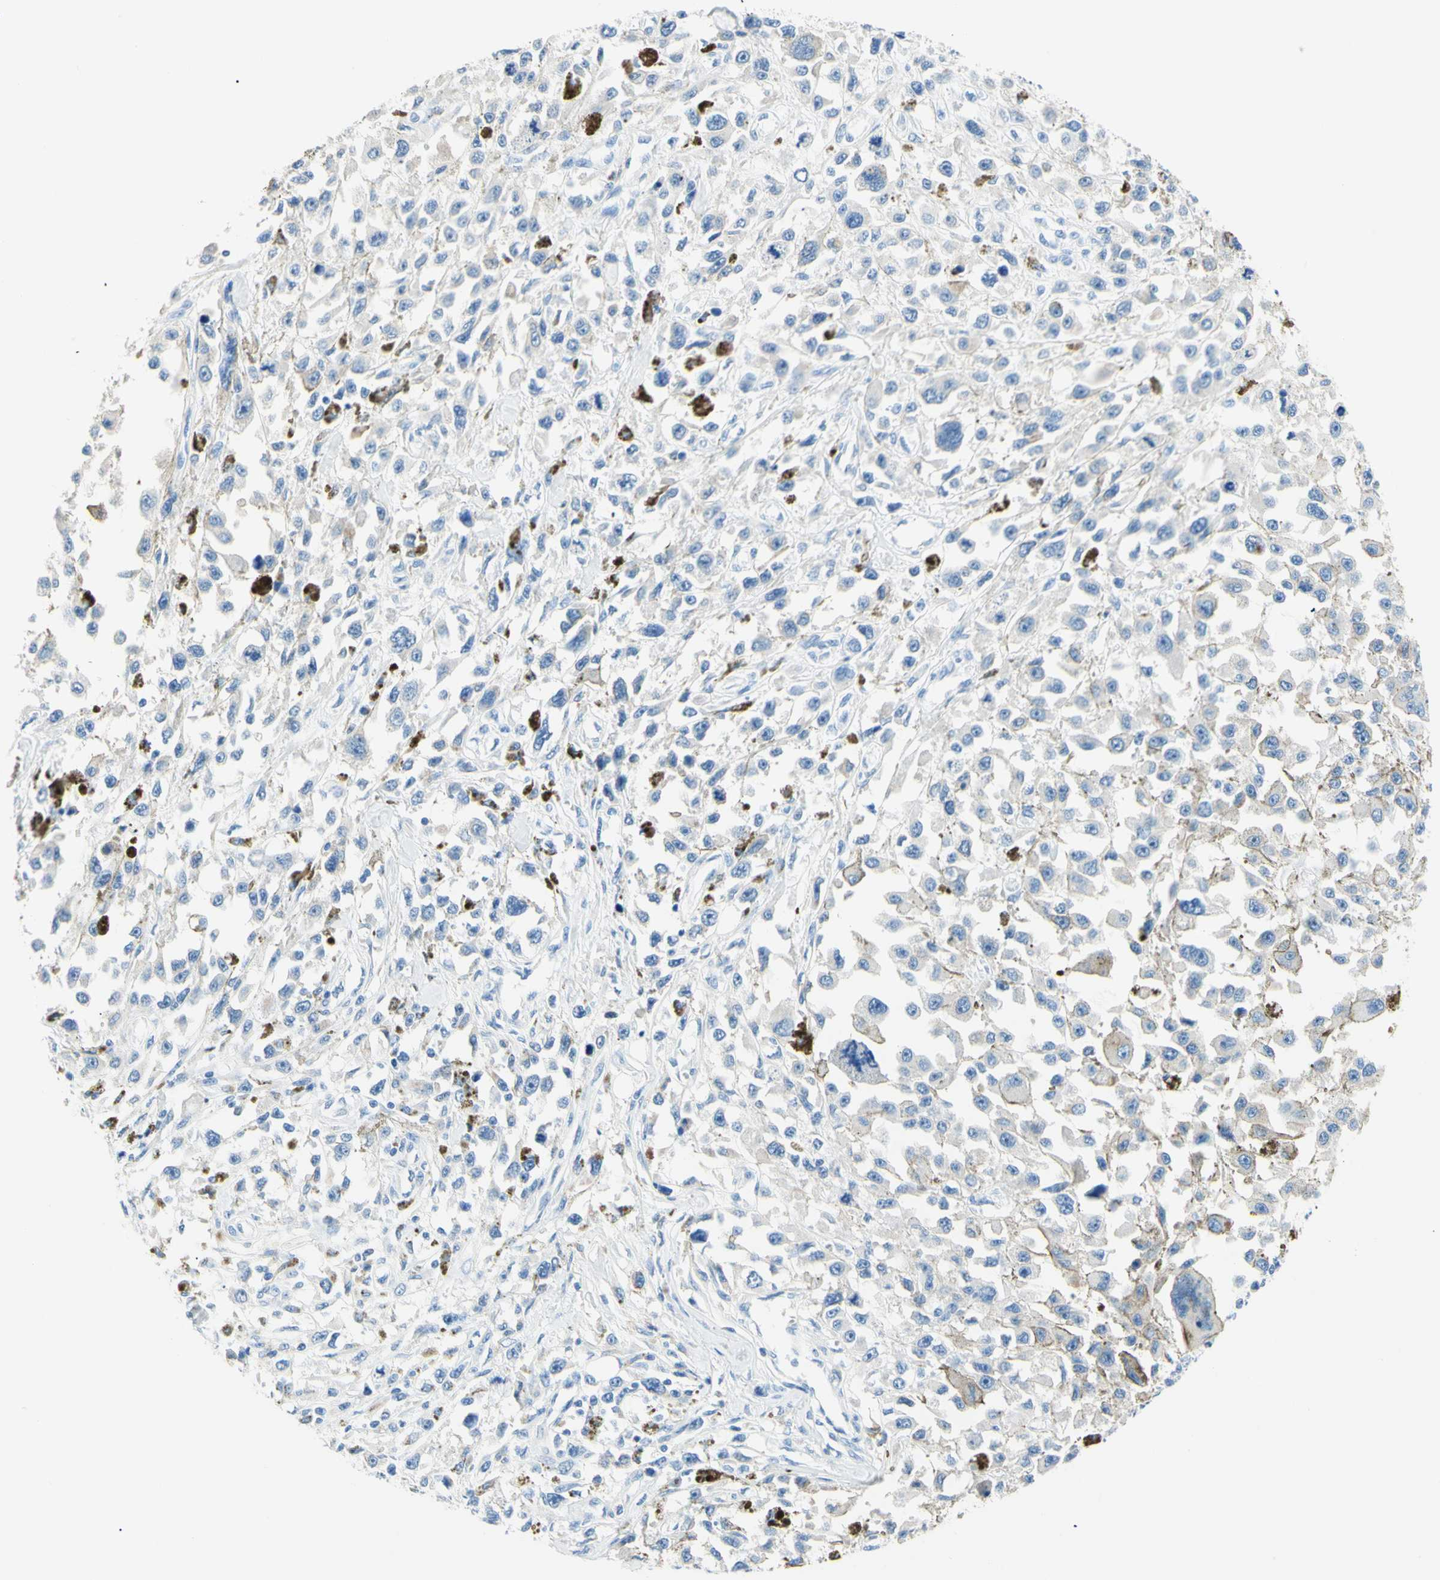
{"staining": {"intensity": "weak", "quantity": "<25%", "location": "cytoplasmic/membranous"}, "tissue": "melanoma", "cell_type": "Tumor cells", "image_type": "cancer", "snomed": [{"axis": "morphology", "description": "Malignant melanoma, Metastatic site"}, {"axis": "topography", "description": "Lymph node"}], "caption": "Human melanoma stained for a protein using IHC reveals no expression in tumor cells.", "gene": "HPCA", "patient": {"sex": "male", "age": 59}}